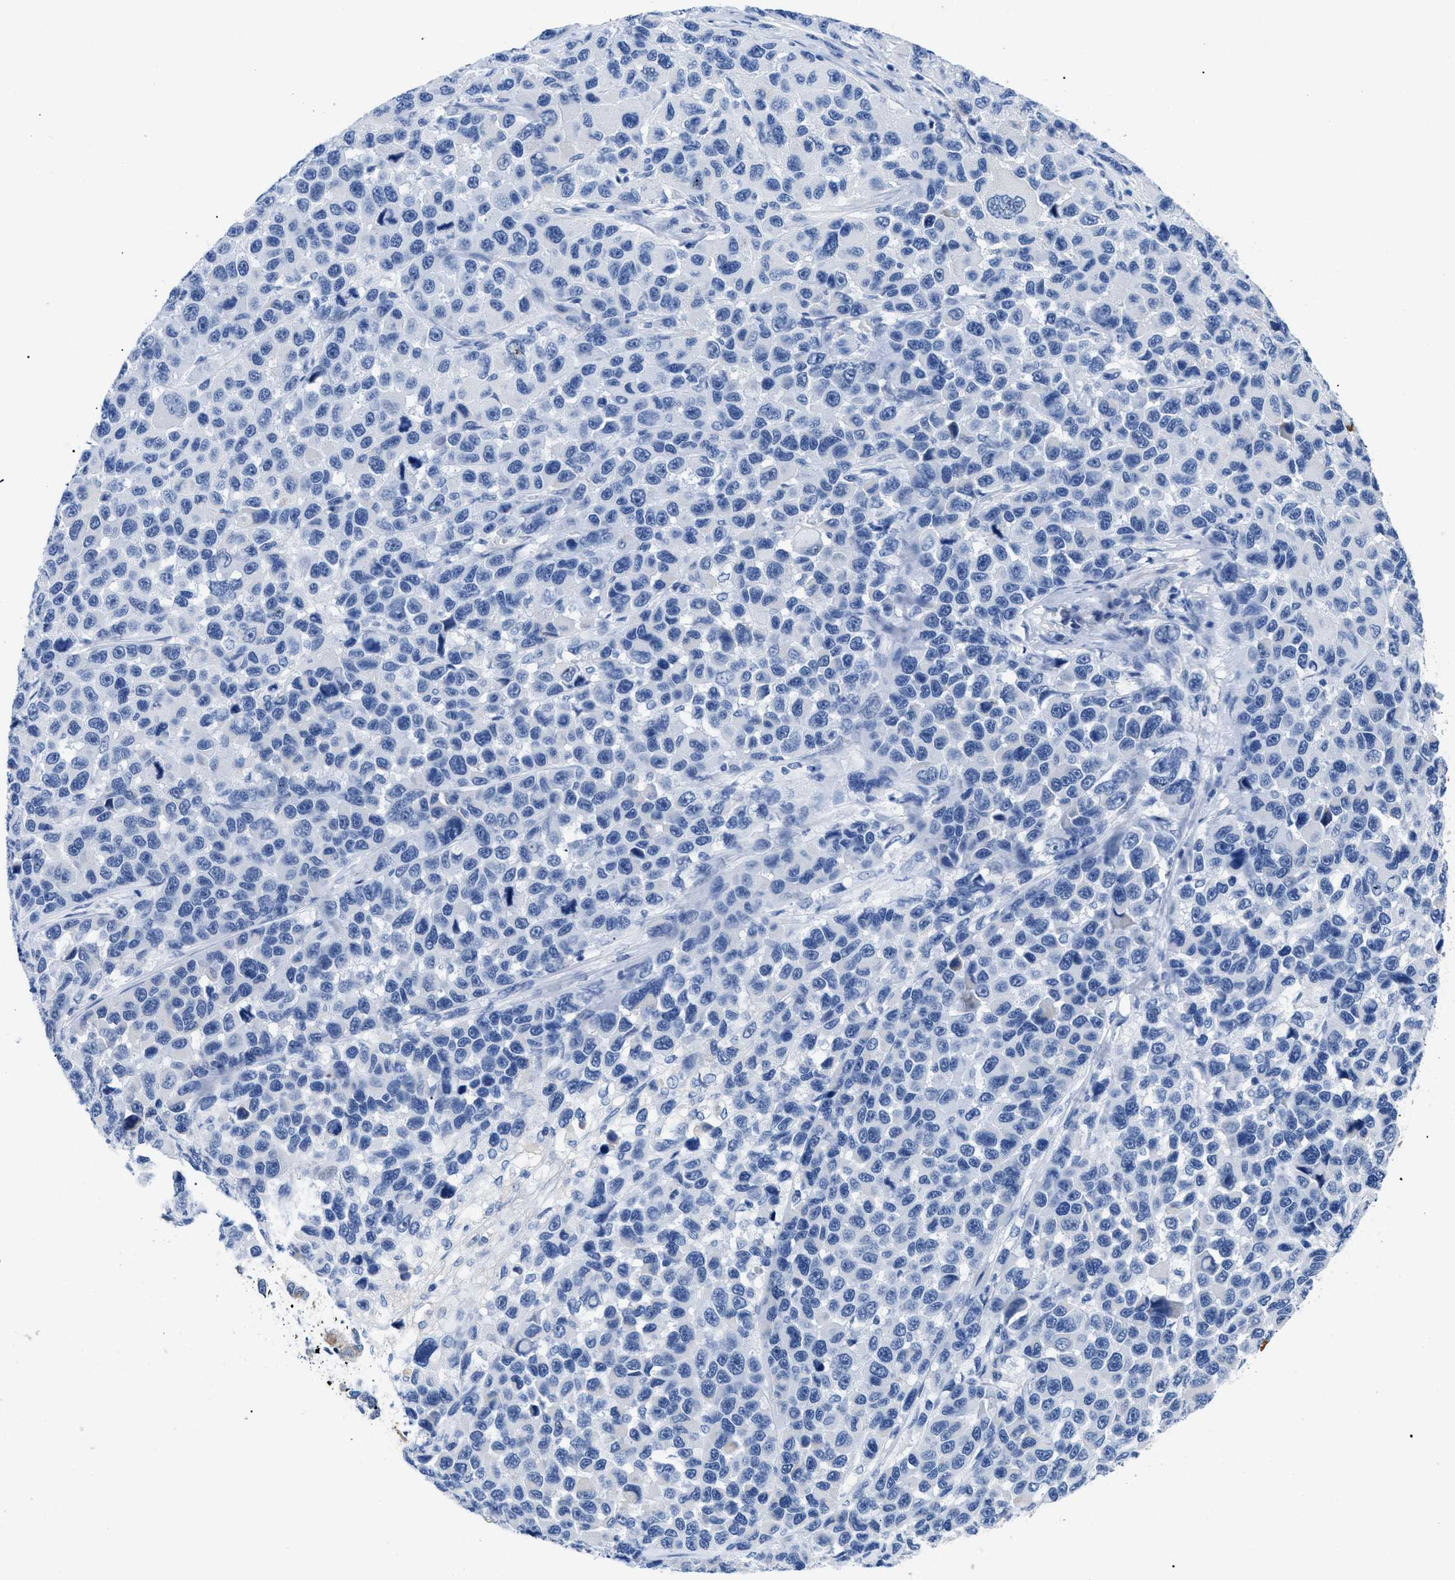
{"staining": {"intensity": "negative", "quantity": "none", "location": "none"}, "tissue": "melanoma", "cell_type": "Tumor cells", "image_type": "cancer", "snomed": [{"axis": "morphology", "description": "Malignant melanoma, NOS"}, {"axis": "topography", "description": "Skin"}], "caption": "Protein analysis of malignant melanoma exhibits no significant positivity in tumor cells.", "gene": "TMEM68", "patient": {"sex": "male", "age": 53}}